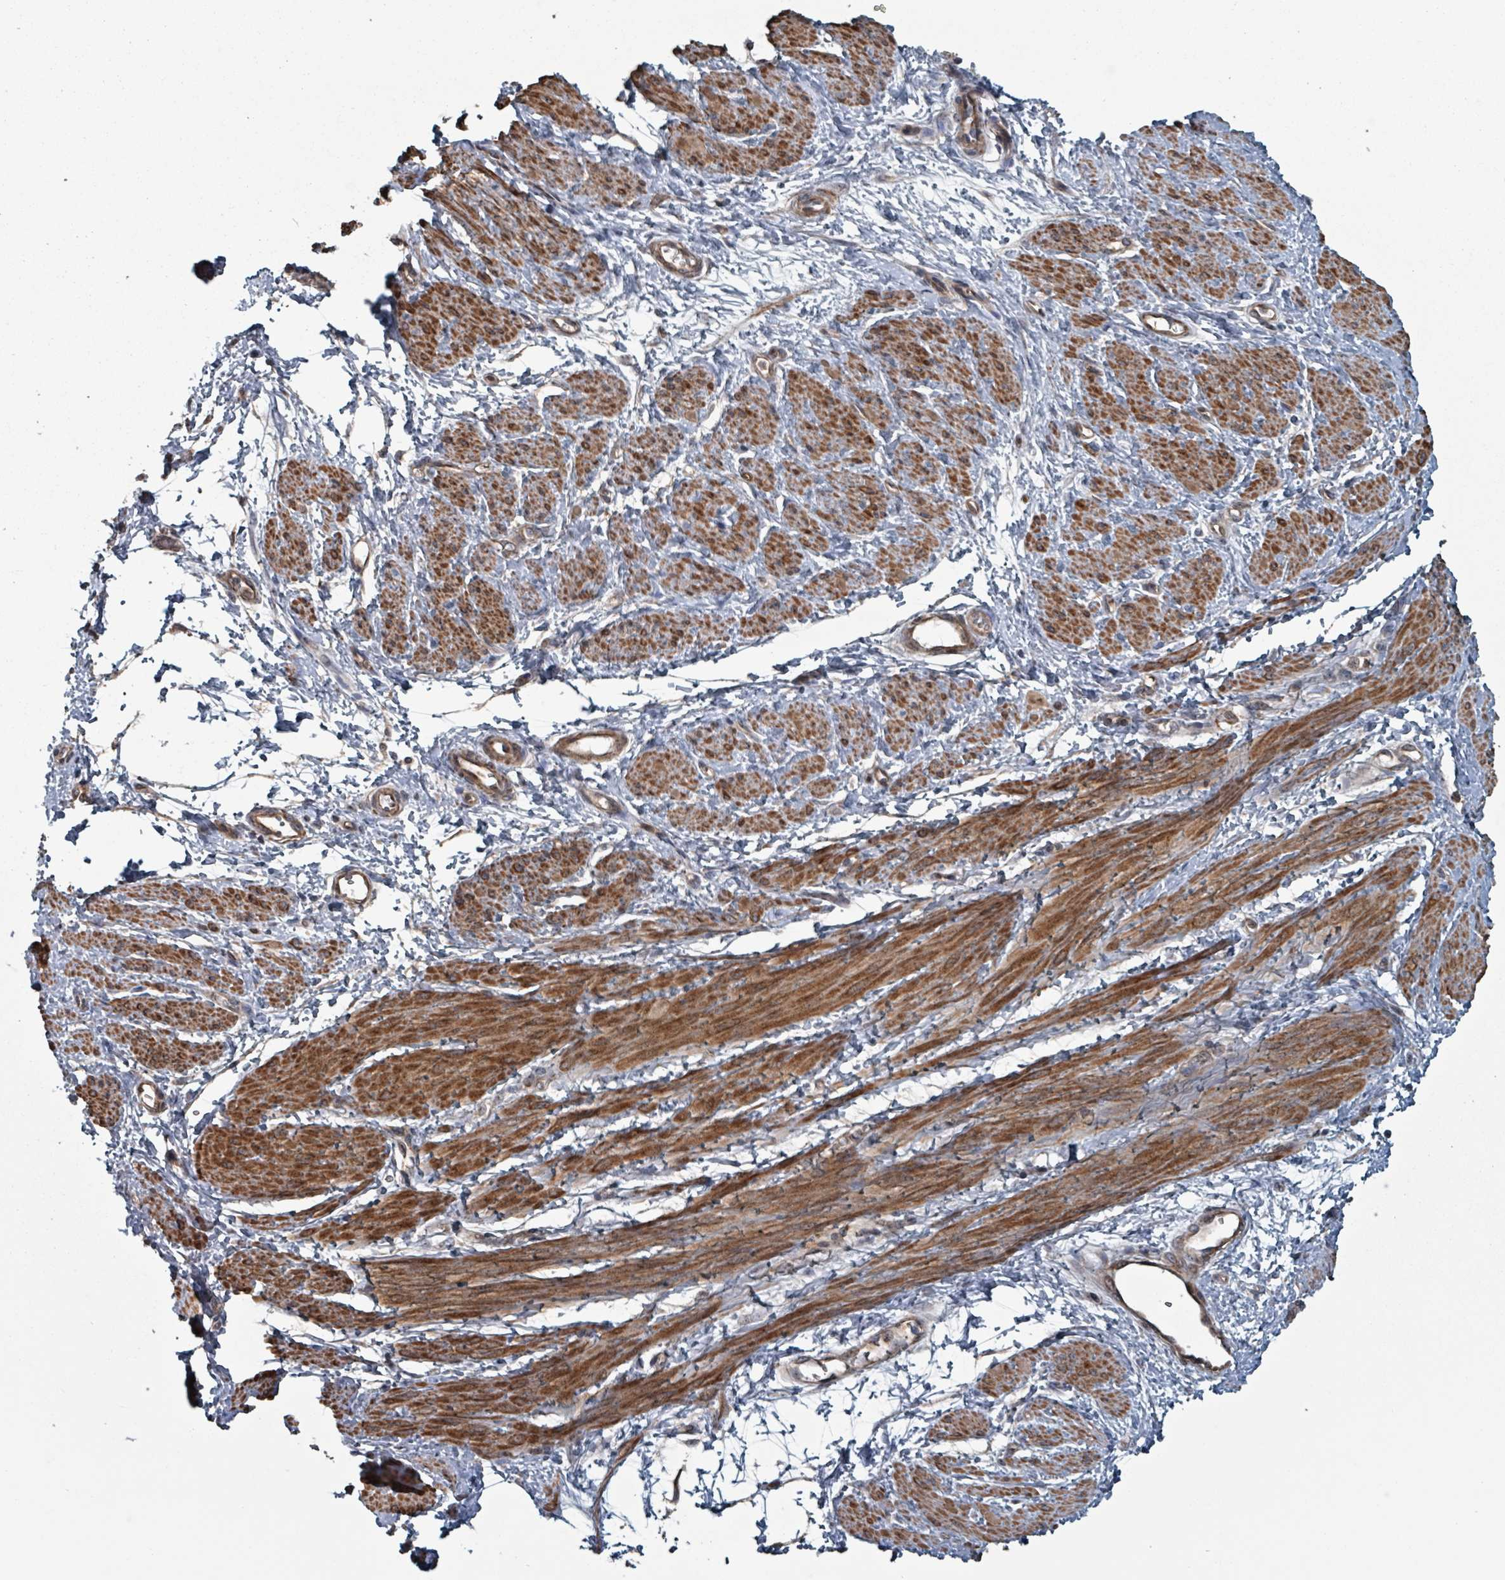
{"staining": {"intensity": "strong", "quantity": "25%-75%", "location": "cytoplasmic/membranous"}, "tissue": "smooth muscle", "cell_type": "Smooth muscle cells", "image_type": "normal", "snomed": [{"axis": "morphology", "description": "Normal tissue, NOS"}, {"axis": "topography", "description": "Smooth muscle"}, {"axis": "topography", "description": "Uterus"}], "caption": "Strong cytoplasmic/membranous expression is present in approximately 25%-75% of smooth muscle cells in normal smooth muscle. (Brightfield microscopy of DAB IHC at high magnification).", "gene": "MRPL4", "patient": {"sex": "female", "age": 39}}